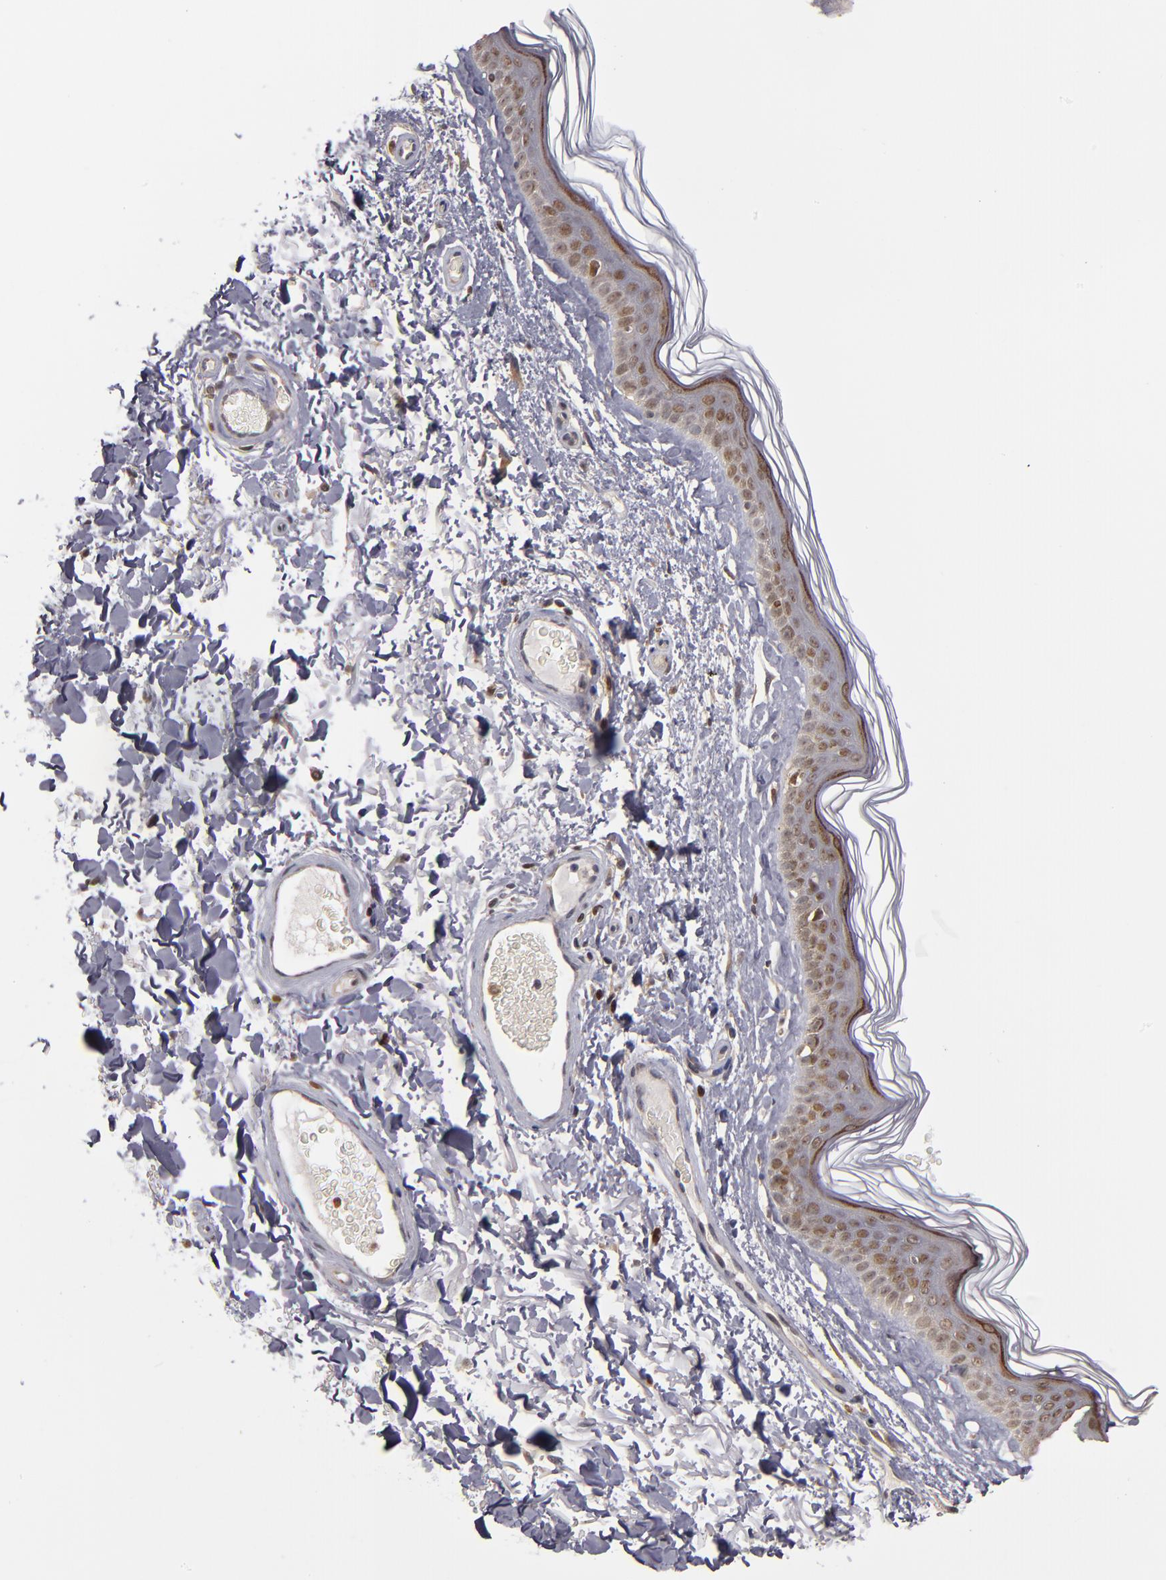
{"staining": {"intensity": "weak", "quantity": ">75%", "location": "nuclear"}, "tissue": "skin", "cell_type": "Fibroblasts", "image_type": "normal", "snomed": [{"axis": "morphology", "description": "Normal tissue, NOS"}, {"axis": "topography", "description": "Skin"}], "caption": "An image showing weak nuclear positivity in approximately >75% of fibroblasts in normal skin, as visualized by brown immunohistochemical staining.", "gene": "KDM6A", "patient": {"sex": "male", "age": 63}}